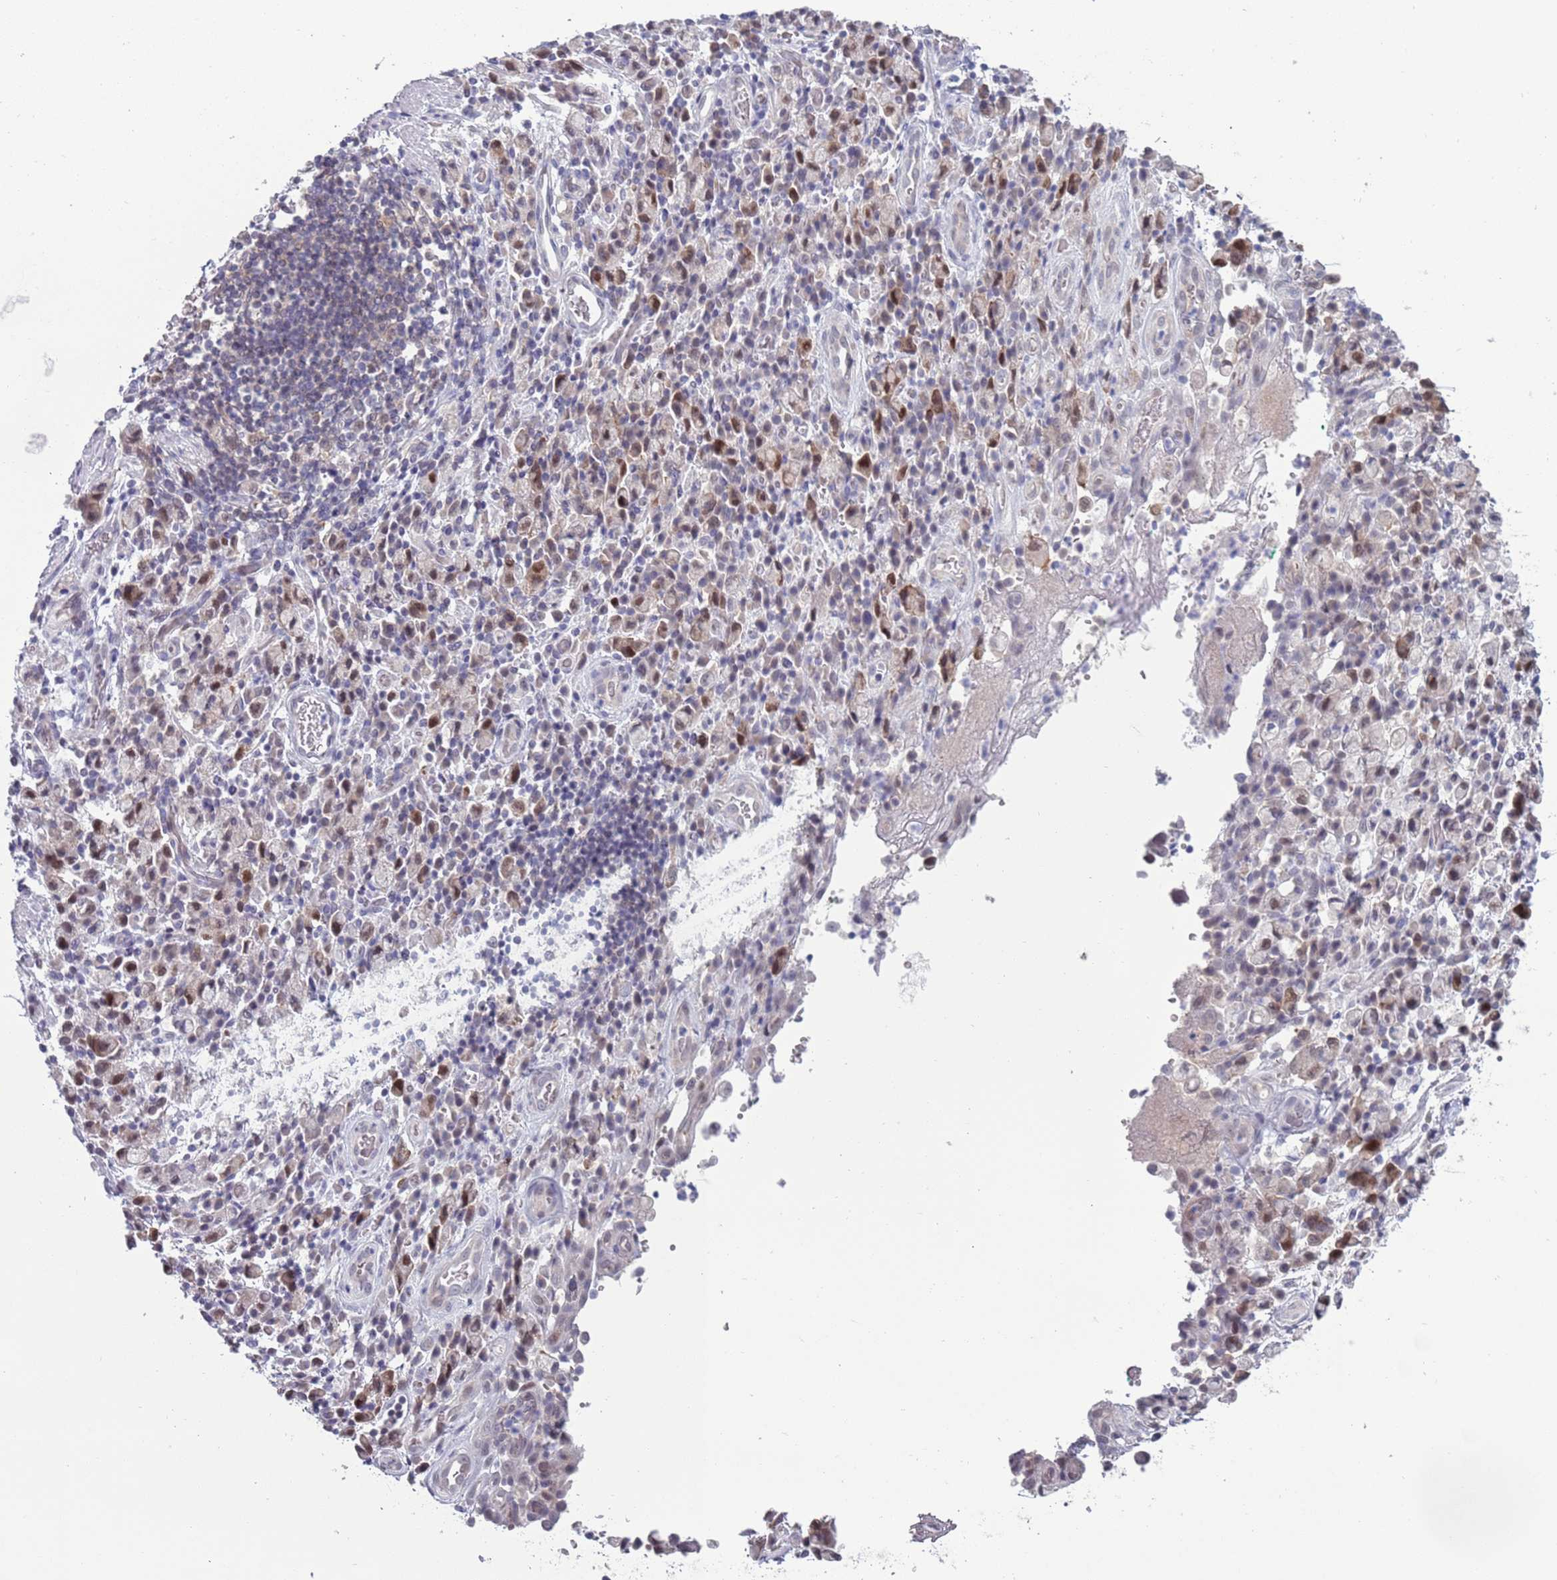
{"staining": {"intensity": "moderate", "quantity": "25%-75%", "location": "cytoplasmic/membranous,nuclear"}, "tissue": "stomach cancer", "cell_type": "Tumor cells", "image_type": "cancer", "snomed": [{"axis": "morphology", "description": "Adenocarcinoma, NOS"}, {"axis": "topography", "description": "Stomach"}], "caption": "The photomicrograph exhibits a brown stain indicating the presence of a protein in the cytoplasmic/membranous and nuclear of tumor cells in stomach cancer (adenocarcinoma).", "gene": "CLNS1A", "patient": {"sex": "male", "age": 77}}